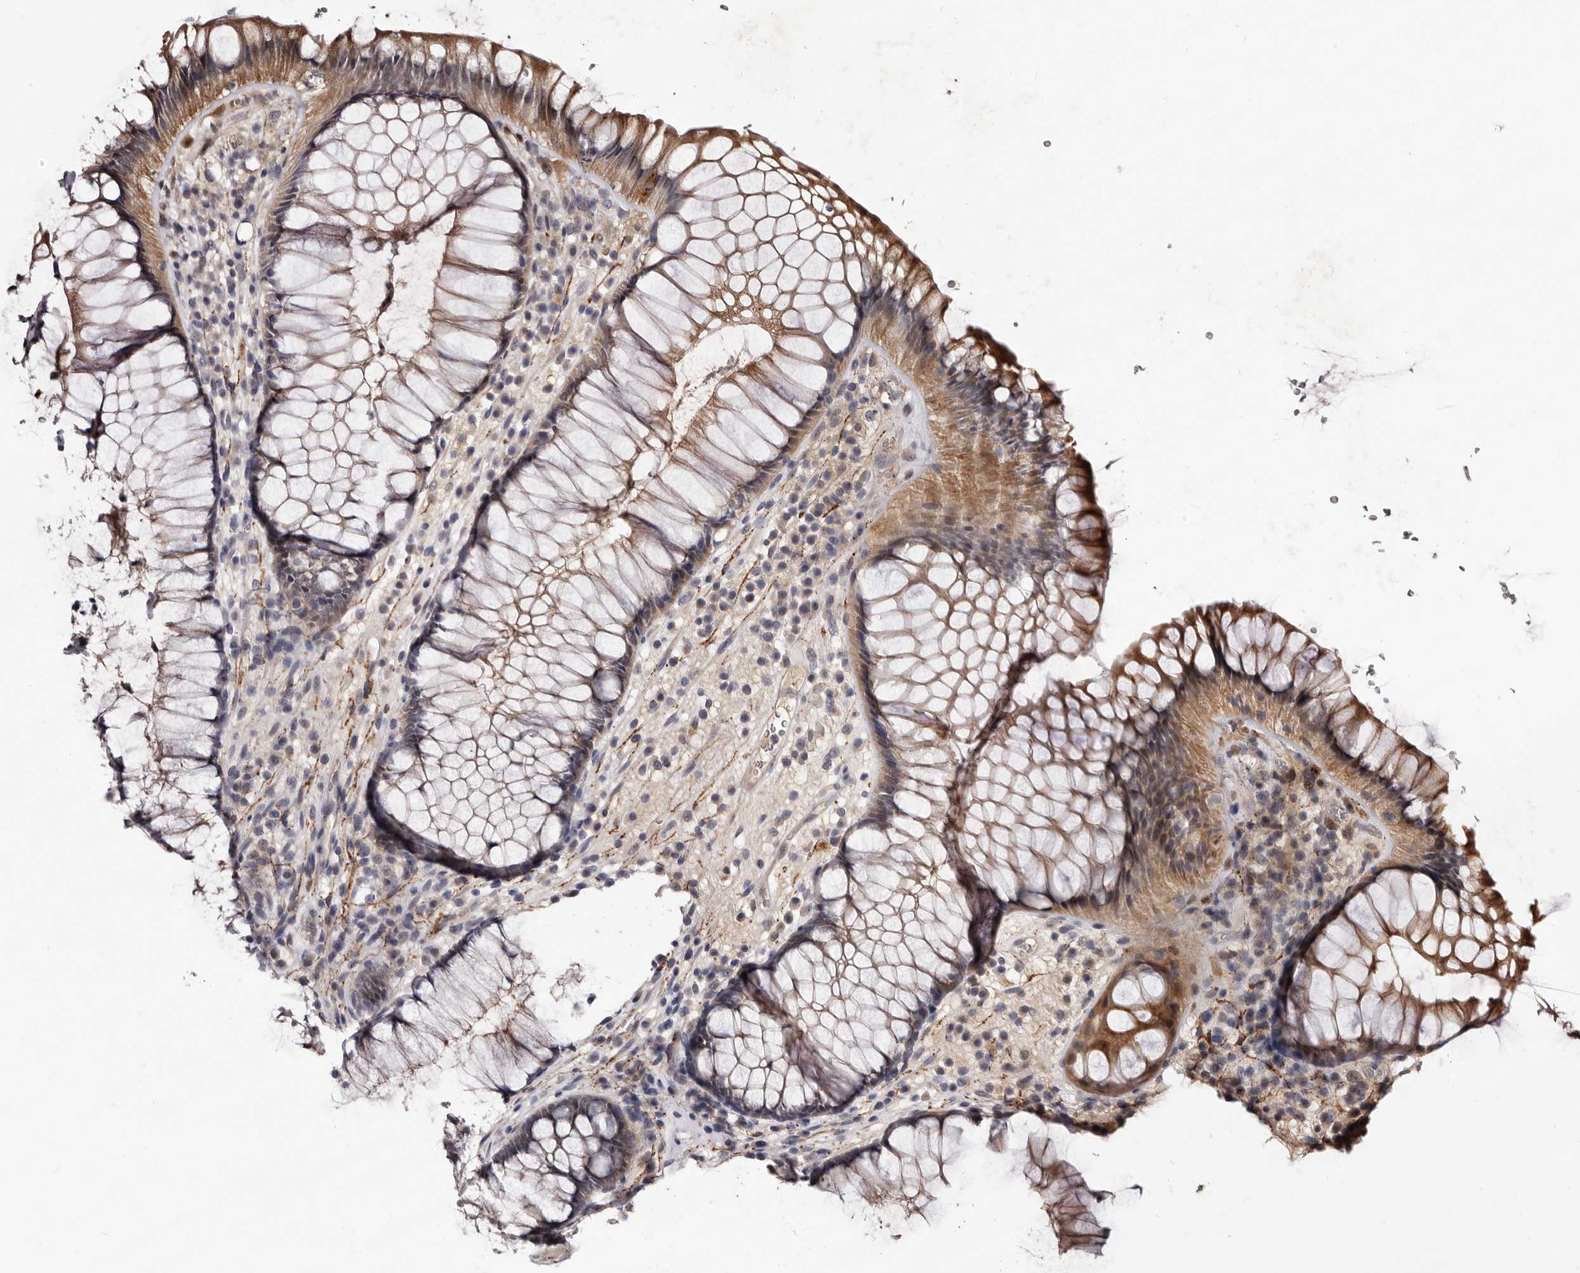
{"staining": {"intensity": "moderate", "quantity": "25%-75%", "location": "cytoplasmic/membranous"}, "tissue": "rectum", "cell_type": "Glandular cells", "image_type": "normal", "snomed": [{"axis": "morphology", "description": "Normal tissue, NOS"}, {"axis": "topography", "description": "Rectum"}], "caption": "Moderate cytoplasmic/membranous expression for a protein is present in approximately 25%-75% of glandular cells of unremarkable rectum using immunohistochemistry (IHC).", "gene": "LANCL2", "patient": {"sex": "male", "age": 51}}